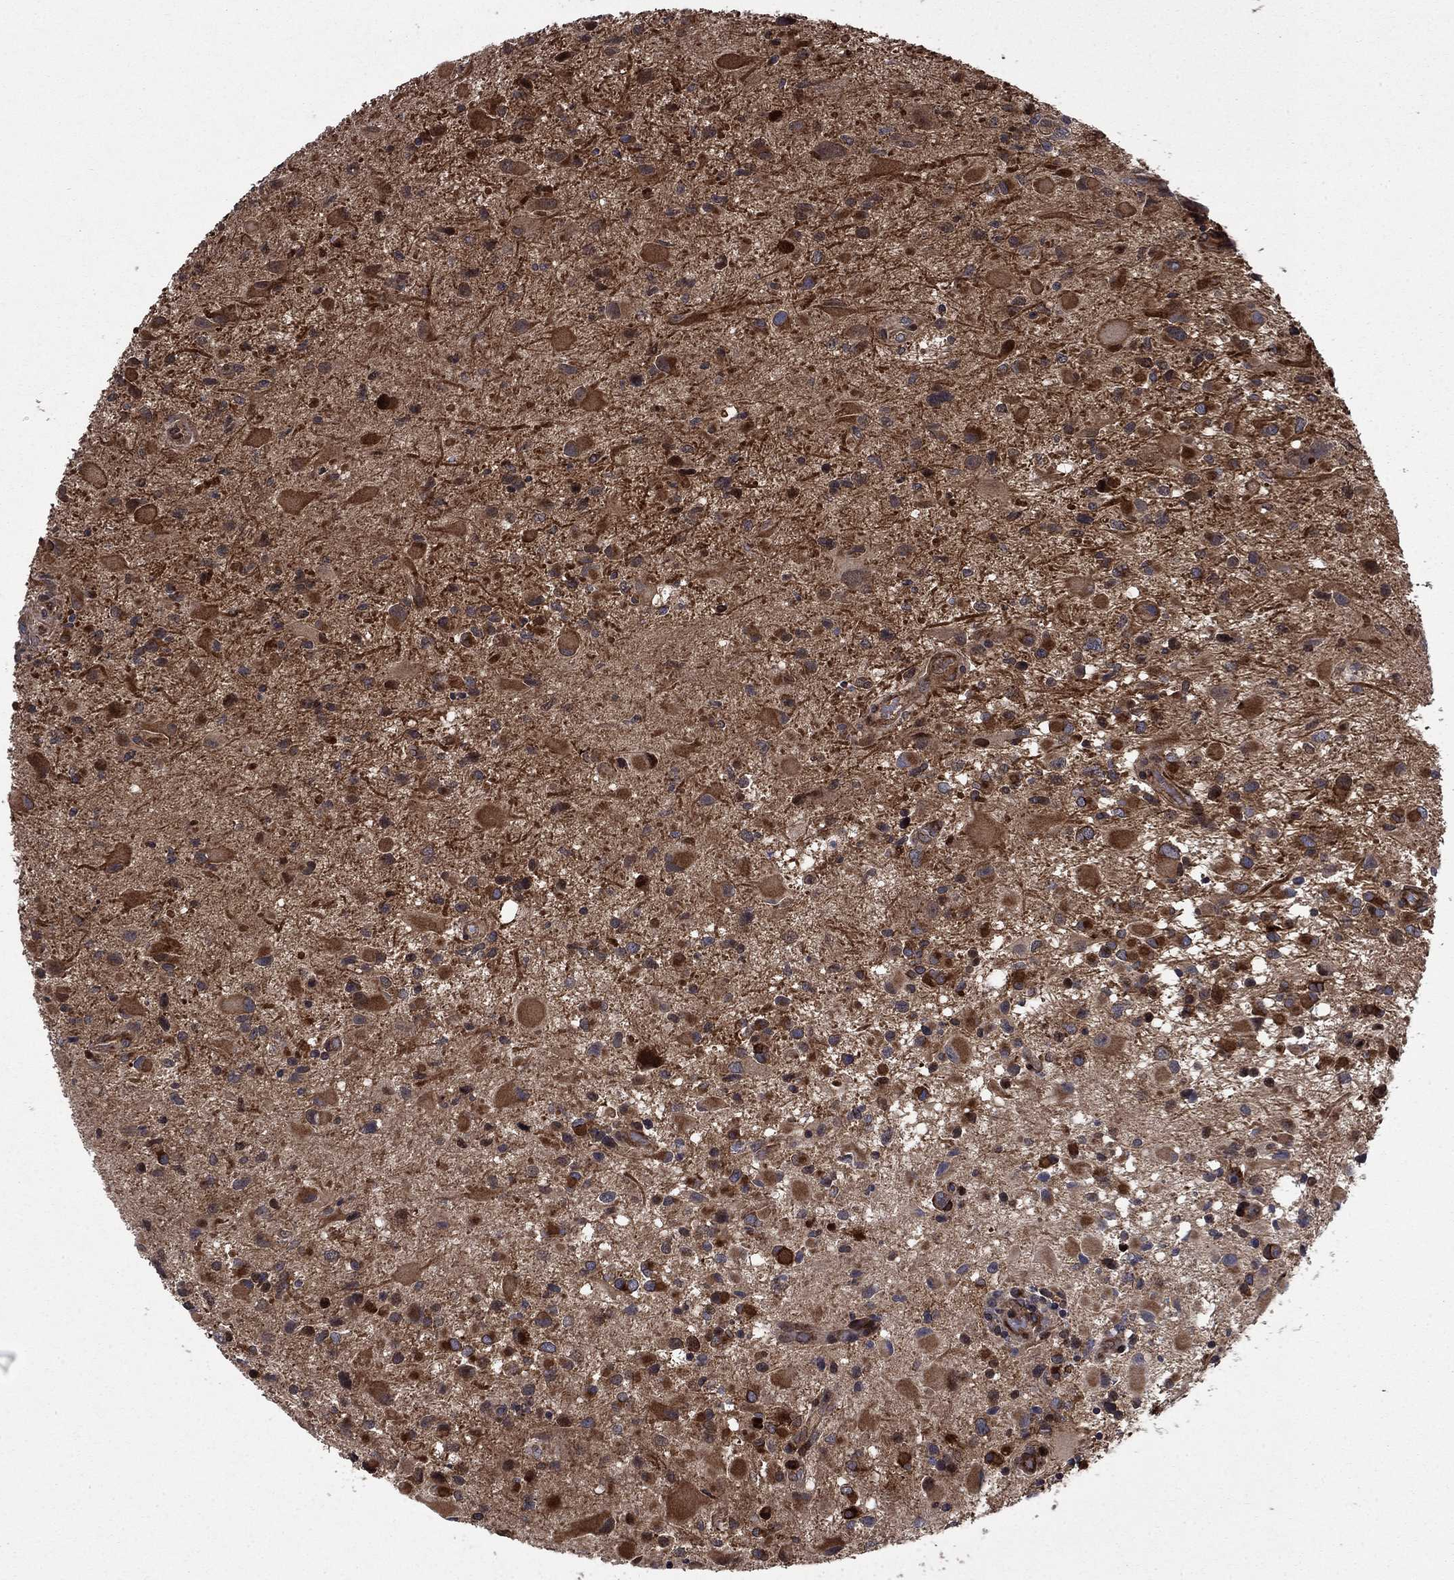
{"staining": {"intensity": "moderate", "quantity": ">75%", "location": "cytoplasmic/membranous"}, "tissue": "glioma", "cell_type": "Tumor cells", "image_type": "cancer", "snomed": [{"axis": "morphology", "description": "Glioma, malignant, Low grade"}, {"axis": "topography", "description": "Brain"}], "caption": "Immunohistochemistry of malignant glioma (low-grade) displays medium levels of moderate cytoplasmic/membranous positivity in about >75% of tumor cells.", "gene": "HDAC4", "patient": {"sex": "female", "age": 32}}